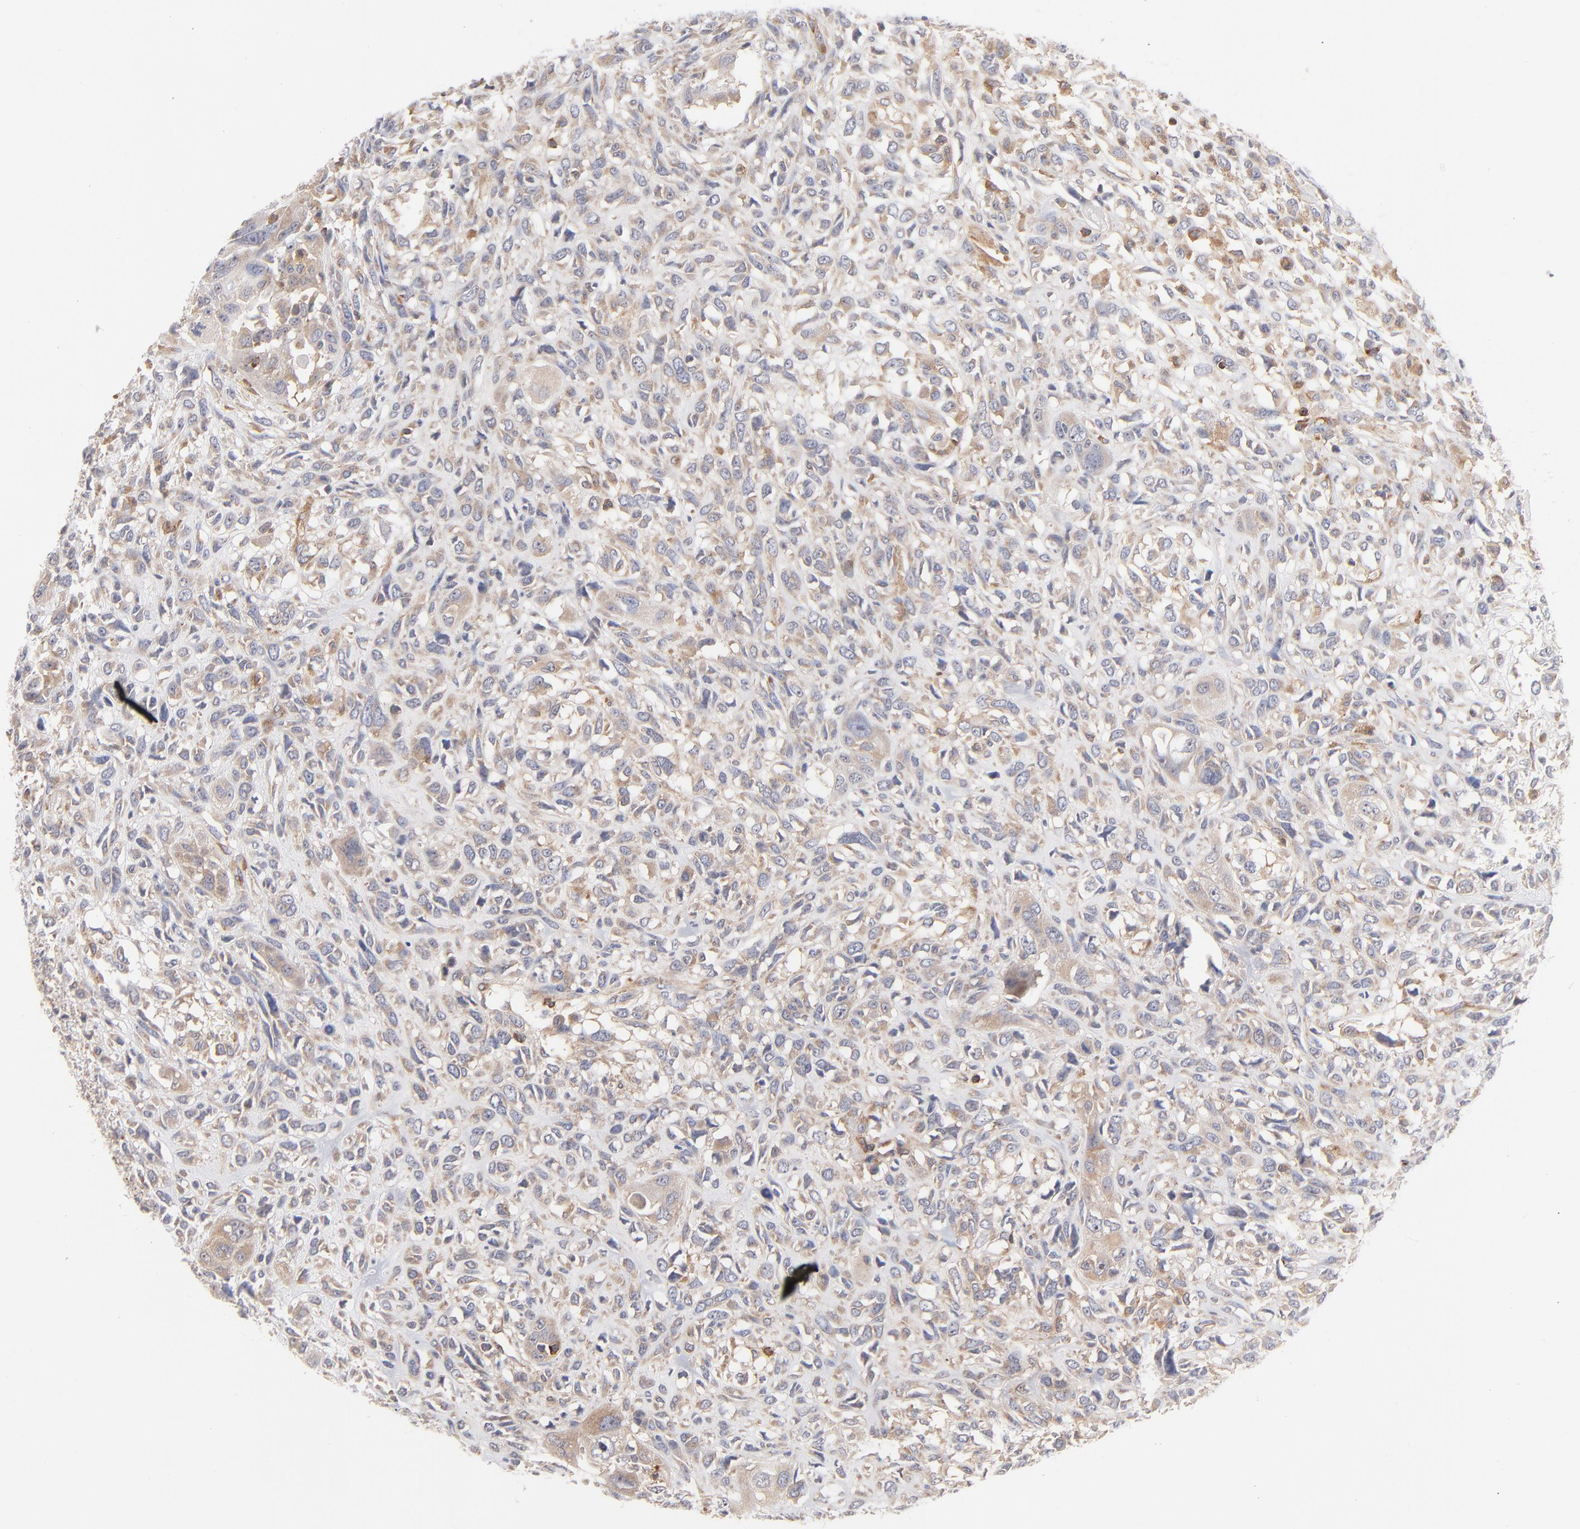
{"staining": {"intensity": "weak", "quantity": "25%-75%", "location": "cytoplasmic/membranous"}, "tissue": "head and neck cancer", "cell_type": "Tumor cells", "image_type": "cancer", "snomed": [{"axis": "morphology", "description": "Neoplasm, malignant, NOS"}, {"axis": "topography", "description": "Salivary gland"}, {"axis": "topography", "description": "Head-Neck"}], "caption": "Weak cytoplasmic/membranous protein positivity is seen in approximately 25%-75% of tumor cells in neoplasm (malignant) (head and neck). (Brightfield microscopy of DAB IHC at high magnification).", "gene": "WIPF1", "patient": {"sex": "male", "age": 43}}